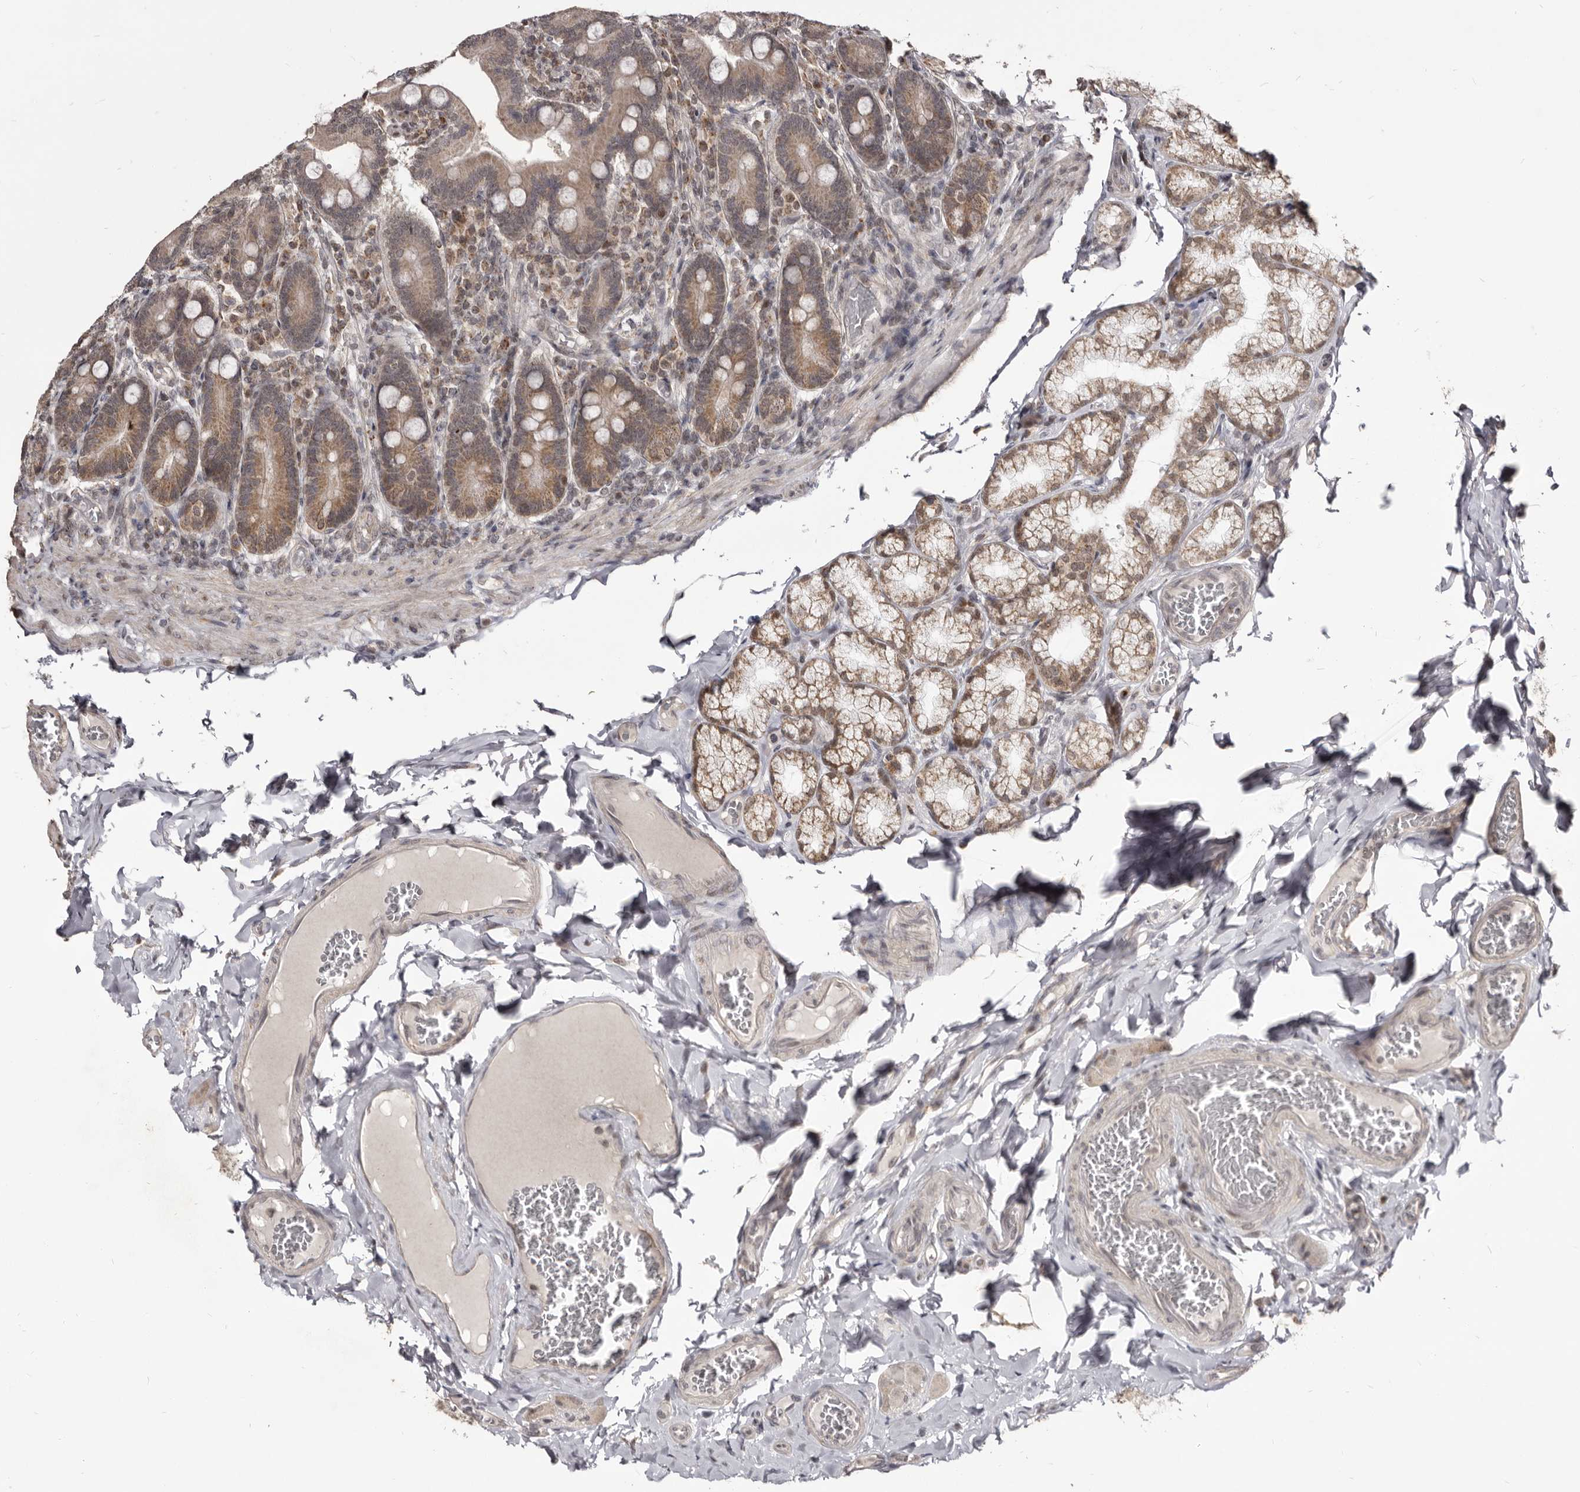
{"staining": {"intensity": "moderate", "quantity": ">75%", "location": "cytoplasmic/membranous"}, "tissue": "duodenum", "cell_type": "Glandular cells", "image_type": "normal", "snomed": [{"axis": "morphology", "description": "Normal tissue, NOS"}, {"axis": "topography", "description": "Duodenum"}], "caption": "Protein positivity by immunohistochemistry shows moderate cytoplasmic/membranous expression in about >75% of glandular cells in normal duodenum. The staining is performed using DAB brown chromogen to label protein expression. The nuclei are counter-stained blue using hematoxylin.", "gene": "THUMPD1", "patient": {"sex": "female", "age": 62}}